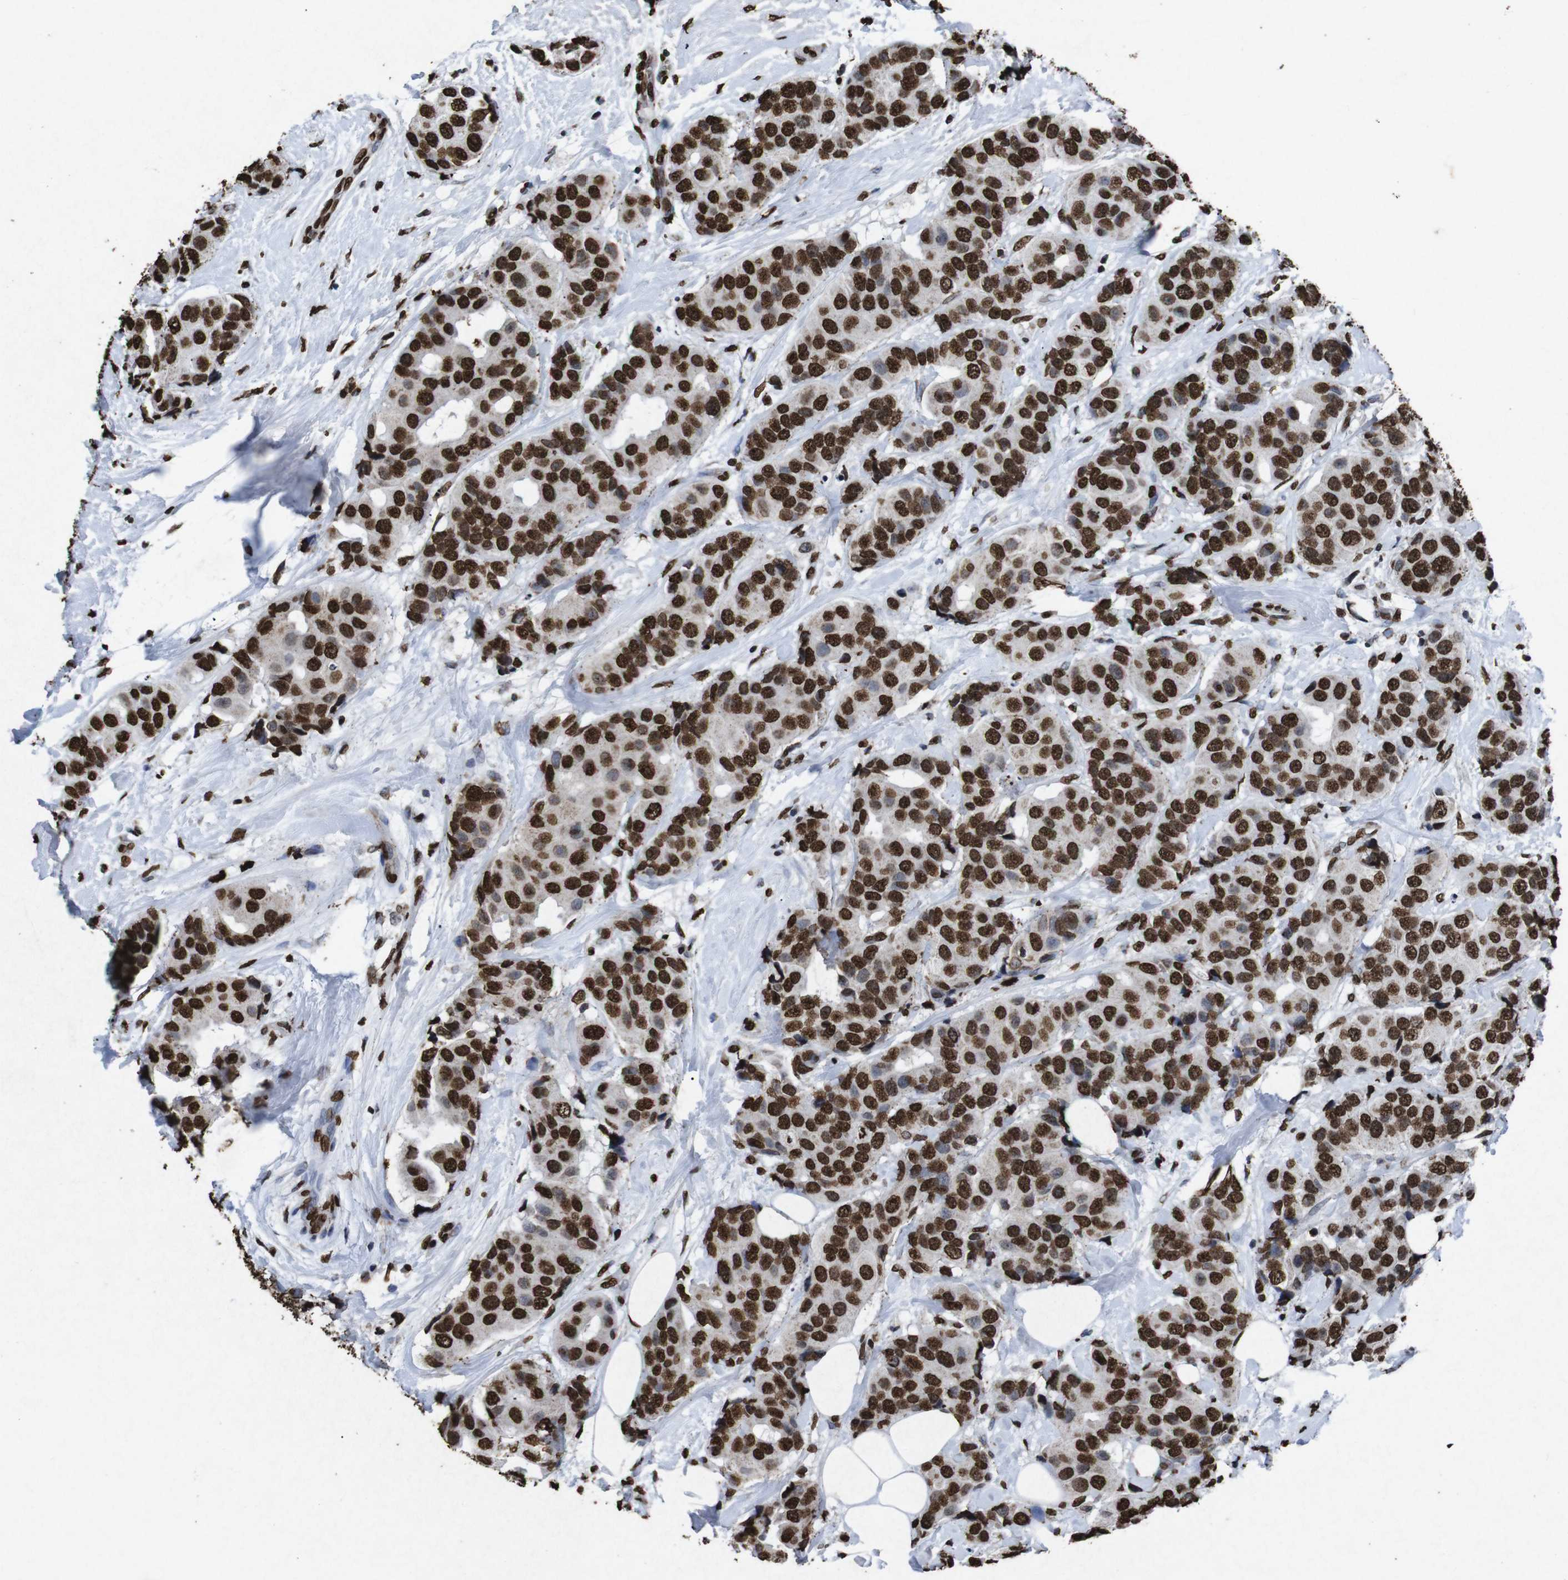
{"staining": {"intensity": "strong", "quantity": ">75%", "location": "nuclear"}, "tissue": "breast cancer", "cell_type": "Tumor cells", "image_type": "cancer", "snomed": [{"axis": "morphology", "description": "Normal tissue, NOS"}, {"axis": "morphology", "description": "Duct carcinoma"}, {"axis": "topography", "description": "Breast"}], "caption": "Strong nuclear protein positivity is present in about >75% of tumor cells in breast cancer.", "gene": "MDM2", "patient": {"sex": "female", "age": 39}}